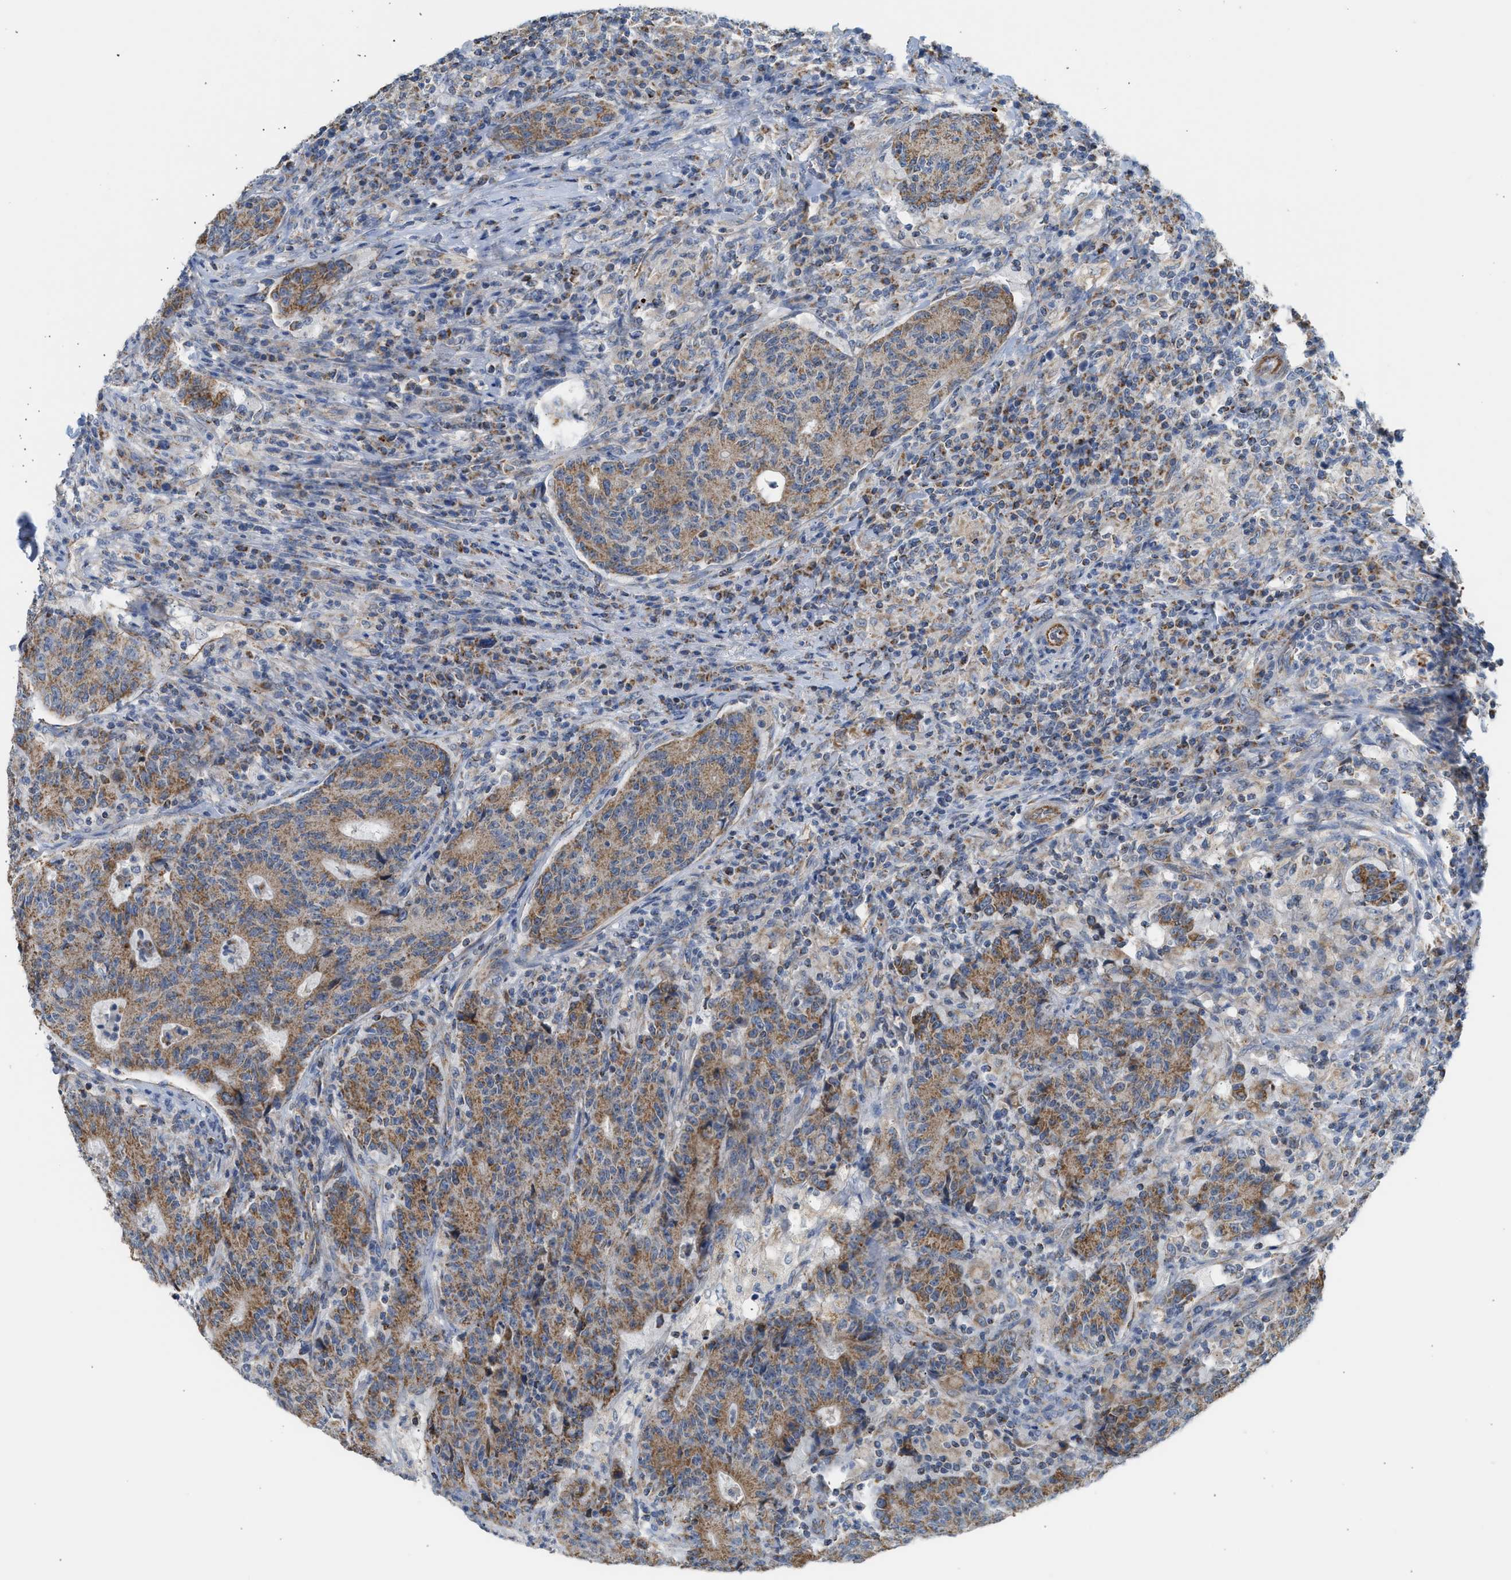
{"staining": {"intensity": "strong", "quantity": ">75%", "location": "cytoplasmic/membranous"}, "tissue": "colorectal cancer", "cell_type": "Tumor cells", "image_type": "cancer", "snomed": [{"axis": "morphology", "description": "Normal tissue, NOS"}, {"axis": "morphology", "description": "Adenocarcinoma, NOS"}, {"axis": "topography", "description": "Colon"}], "caption": "Colorectal cancer (adenocarcinoma) stained with IHC demonstrates strong cytoplasmic/membranous positivity in about >75% of tumor cells. Using DAB (brown) and hematoxylin (blue) stains, captured at high magnification using brightfield microscopy.", "gene": "GOT2", "patient": {"sex": "female", "age": 75}}